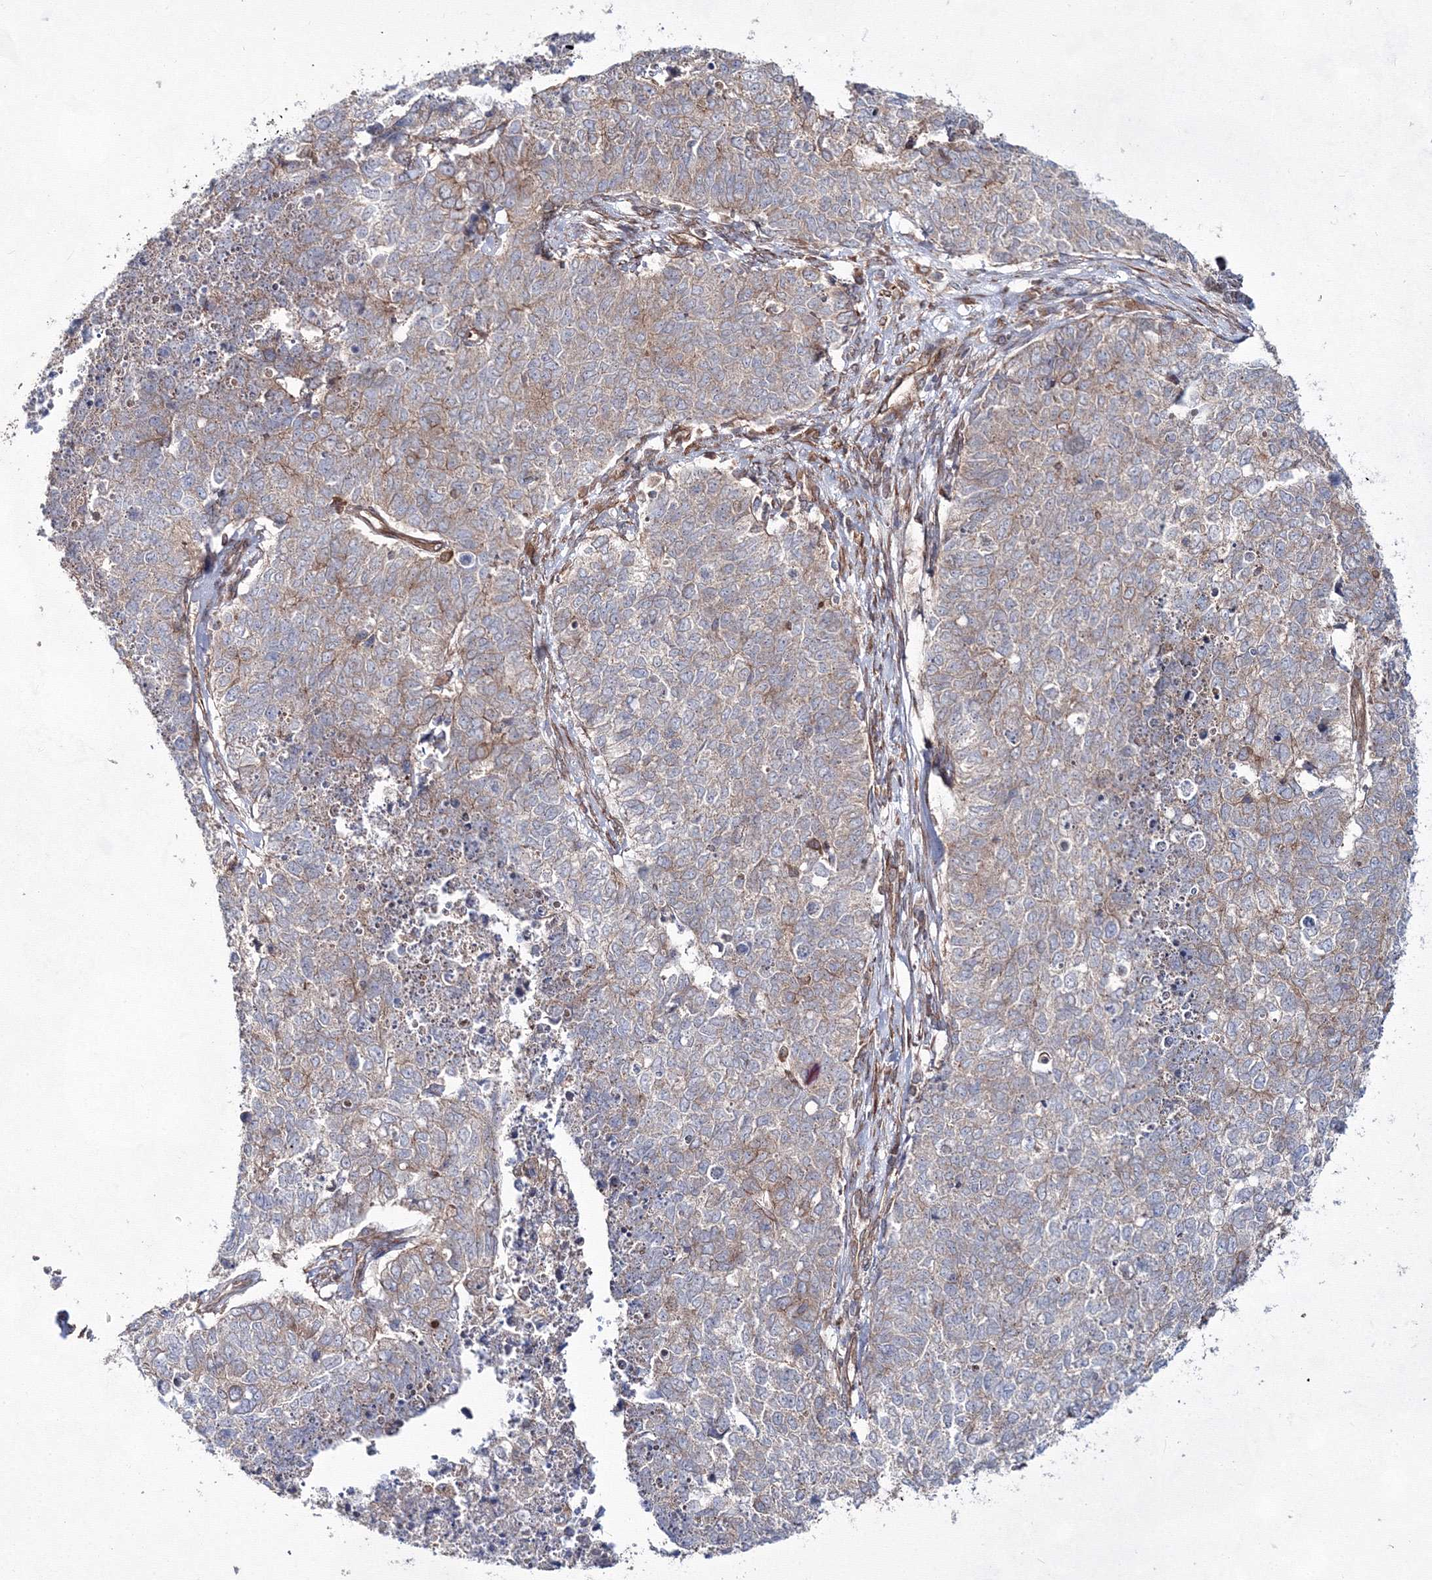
{"staining": {"intensity": "weak", "quantity": "<25%", "location": "cytoplasmic/membranous"}, "tissue": "cervical cancer", "cell_type": "Tumor cells", "image_type": "cancer", "snomed": [{"axis": "morphology", "description": "Squamous cell carcinoma, NOS"}, {"axis": "topography", "description": "Cervix"}], "caption": "Tumor cells are negative for protein expression in human cervical cancer (squamous cell carcinoma).", "gene": "EXOC6", "patient": {"sex": "female", "age": 63}}